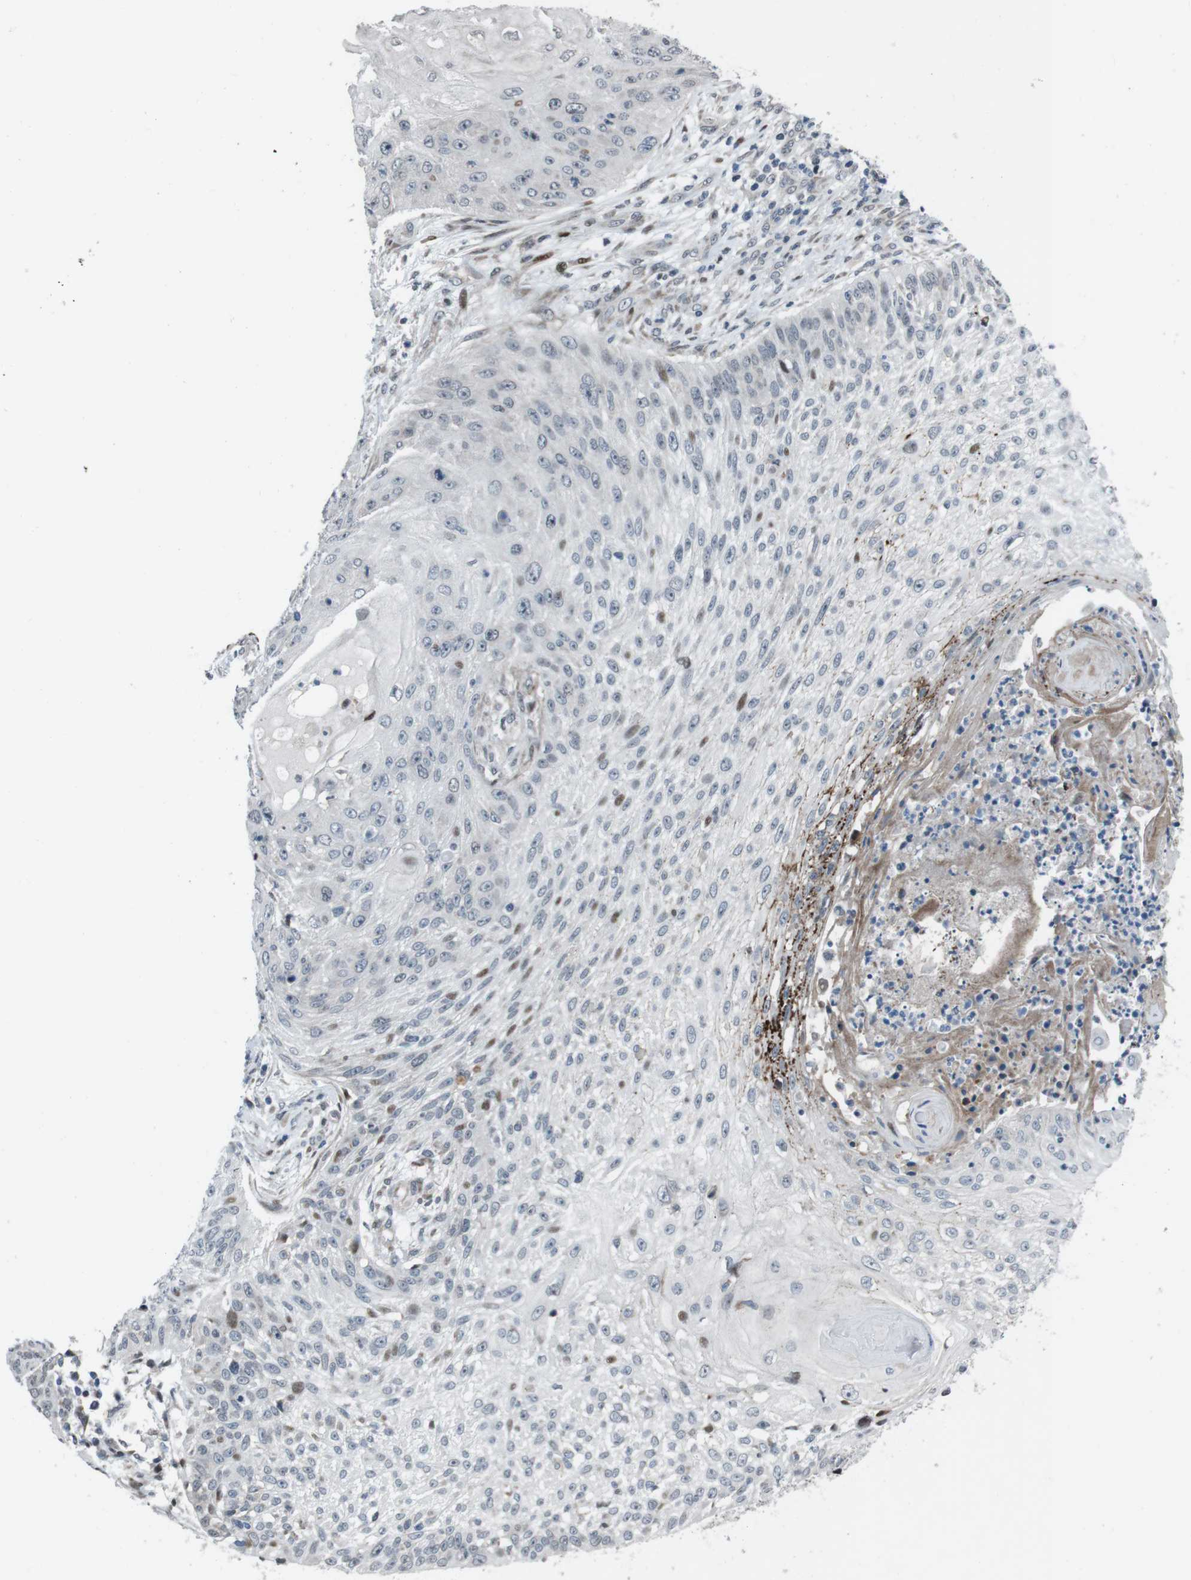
{"staining": {"intensity": "weak", "quantity": "<25%", "location": "nuclear"}, "tissue": "skin cancer", "cell_type": "Tumor cells", "image_type": "cancer", "snomed": [{"axis": "morphology", "description": "Squamous cell carcinoma, NOS"}, {"axis": "topography", "description": "Skin"}], "caption": "The micrograph reveals no staining of tumor cells in skin squamous cell carcinoma.", "gene": "PBRM1", "patient": {"sex": "female", "age": 80}}